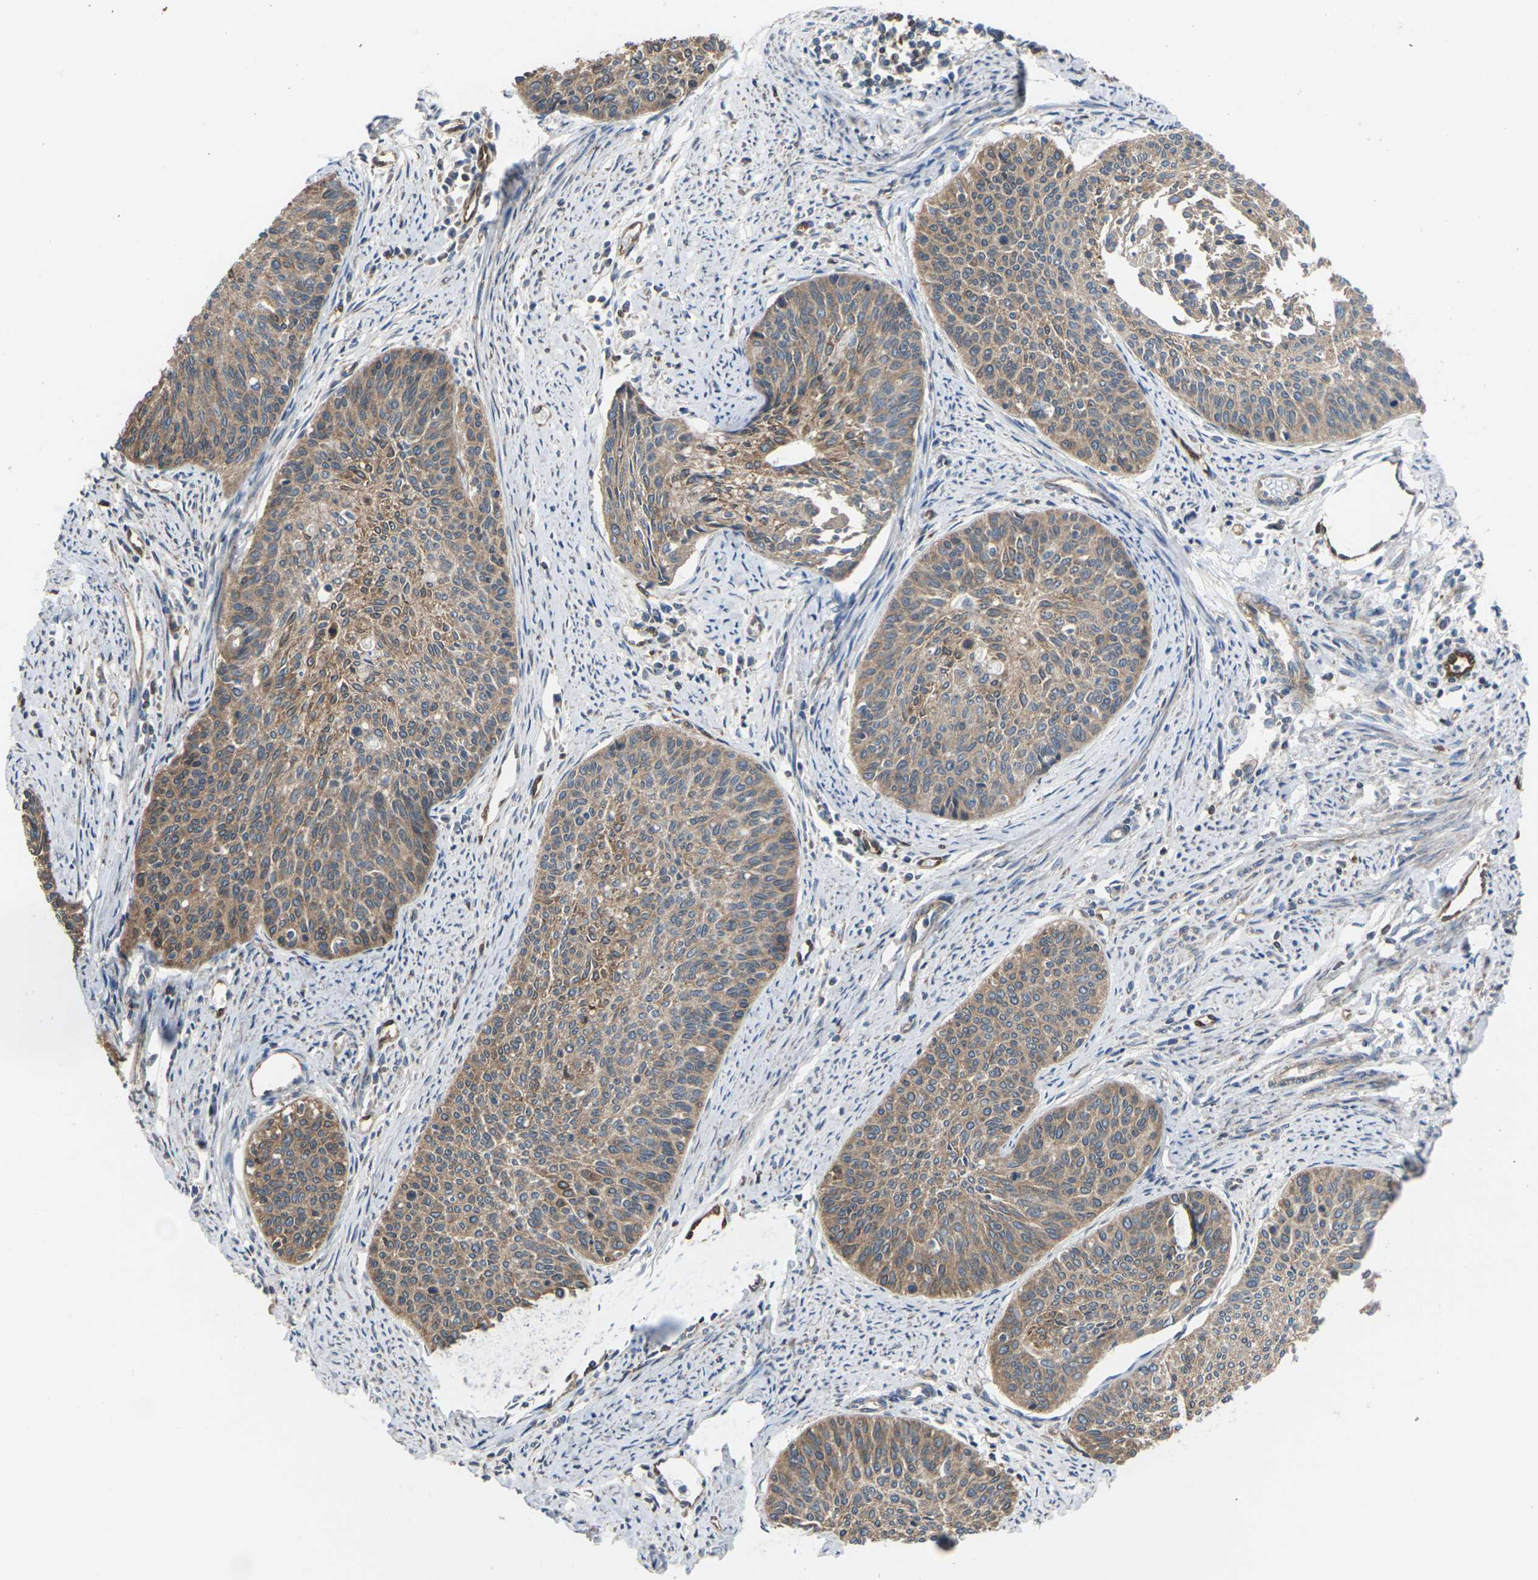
{"staining": {"intensity": "moderate", "quantity": ">75%", "location": "cytoplasmic/membranous"}, "tissue": "cervical cancer", "cell_type": "Tumor cells", "image_type": "cancer", "snomed": [{"axis": "morphology", "description": "Squamous cell carcinoma, NOS"}, {"axis": "topography", "description": "Cervix"}], "caption": "Tumor cells reveal medium levels of moderate cytoplasmic/membranous positivity in about >75% of cells in cervical squamous cell carcinoma.", "gene": "TIAM1", "patient": {"sex": "female", "age": 55}}